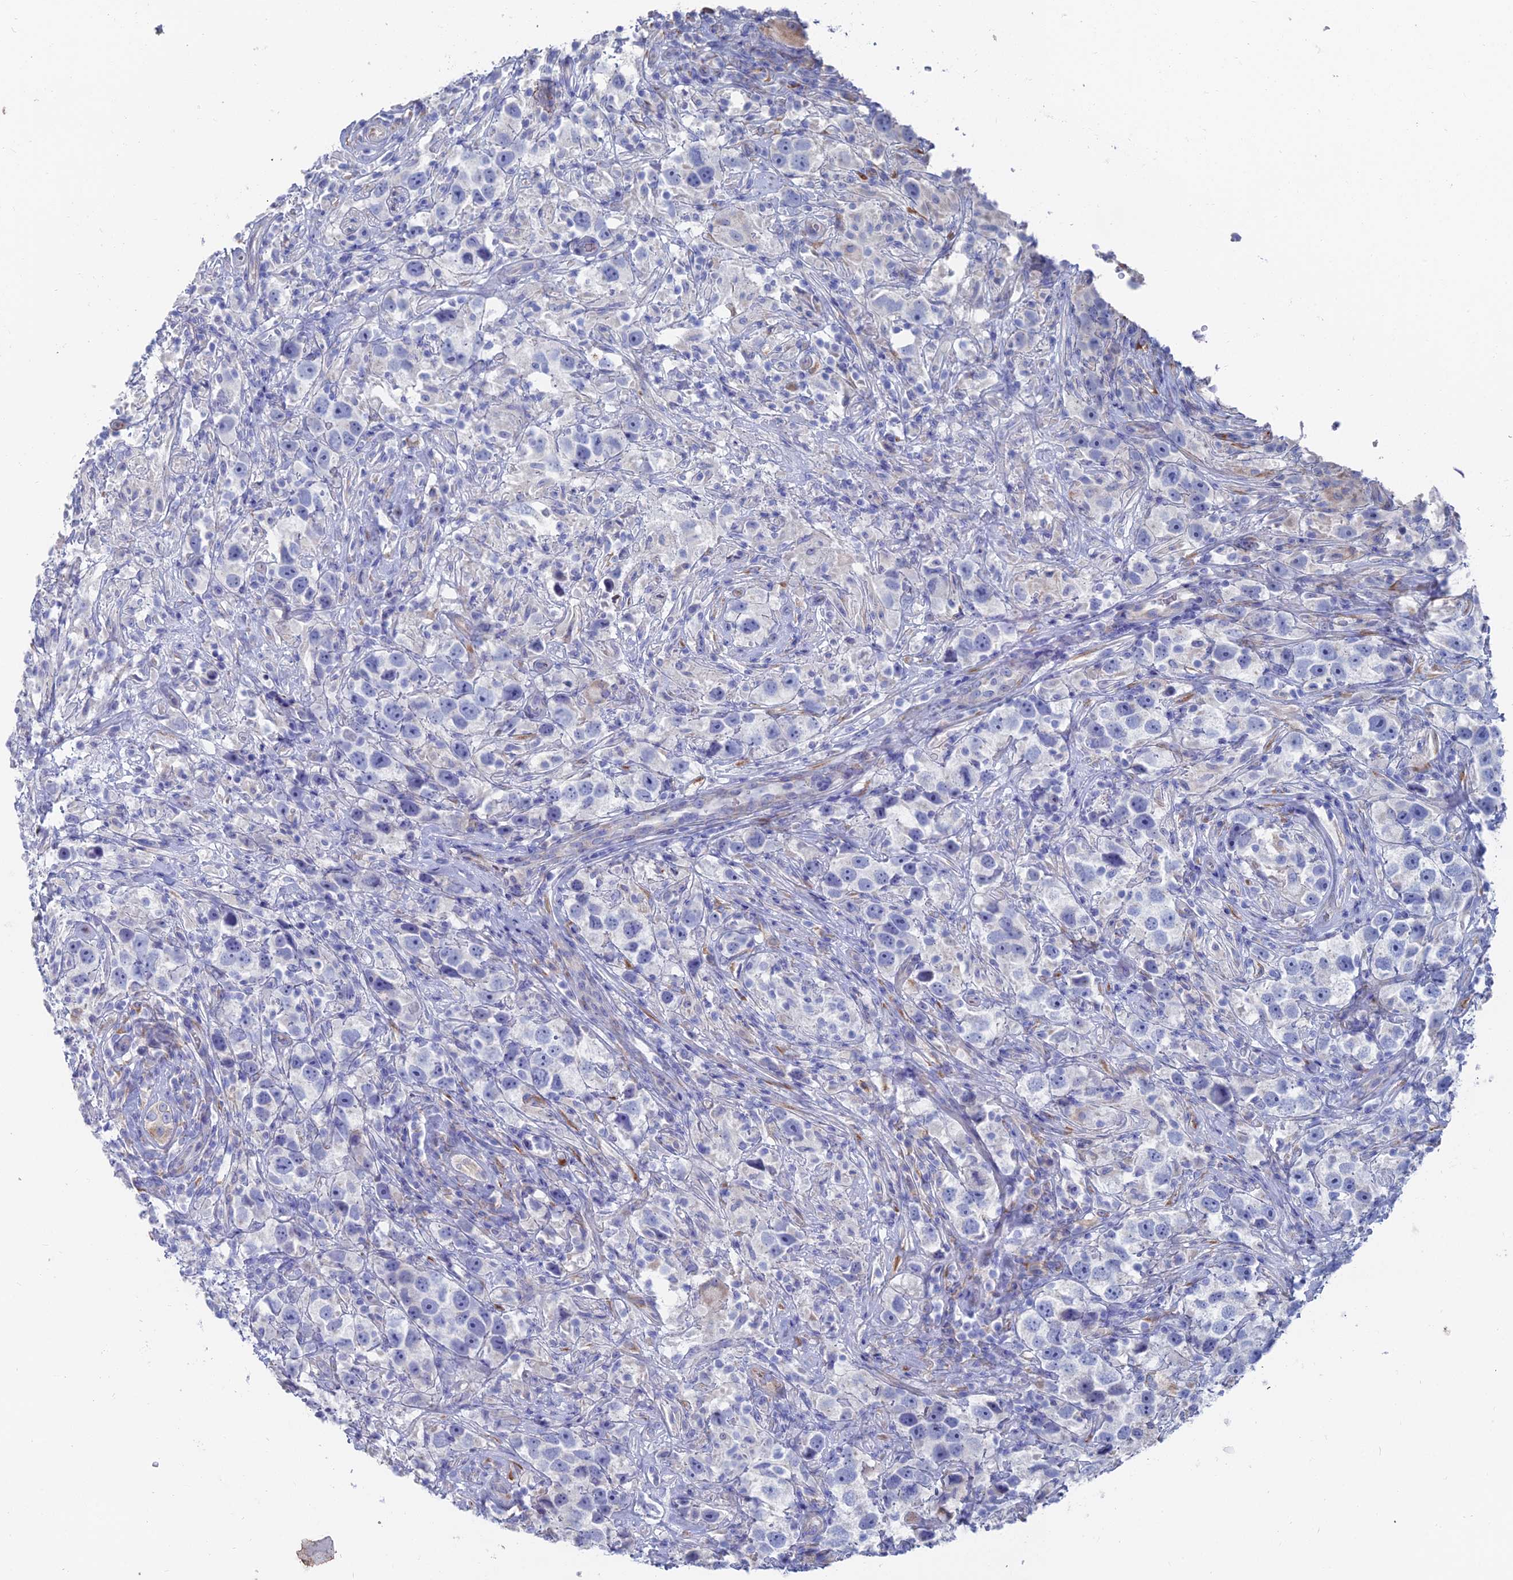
{"staining": {"intensity": "negative", "quantity": "none", "location": "none"}, "tissue": "testis cancer", "cell_type": "Tumor cells", "image_type": "cancer", "snomed": [{"axis": "morphology", "description": "Seminoma, NOS"}, {"axis": "topography", "description": "Testis"}], "caption": "The immunohistochemistry (IHC) histopathology image has no significant staining in tumor cells of seminoma (testis) tissue. (DAB (3,3'-diaminobenzidine) immunohistochemistry visualized using brightfield microscopy, high magnification).", "gene": "TNNT3", "patient": {"sex": "male", "age": 49}}